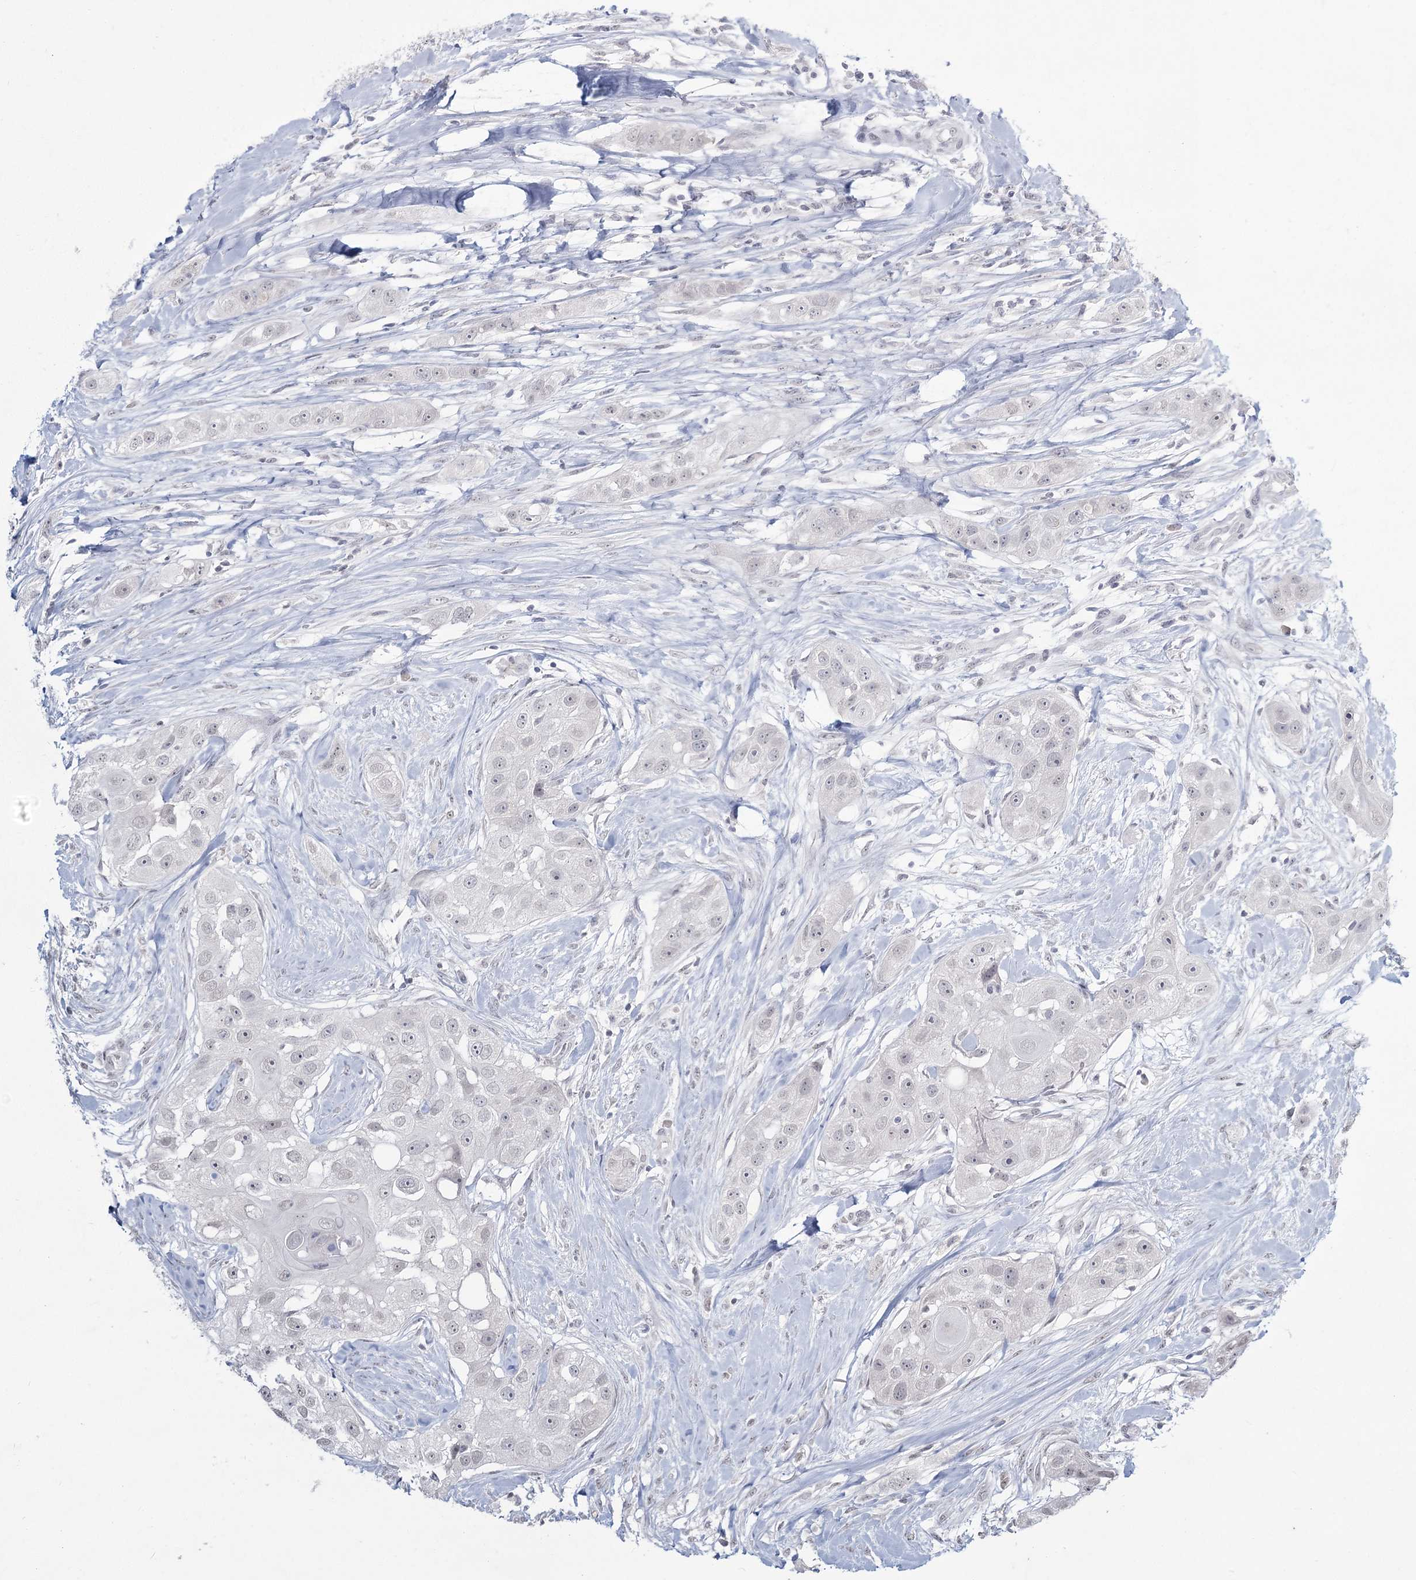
{"staining": {"intensity": "negative", "quantity": "none", "location": "none"}, "tissue": "head and neck cancer", "cell_type": "Tumor cells", "image_type": "cancer", "snomed": [{"axis": "morphology", "description": "Normal tissue, NOS"}, {"axis": "morphology", "description": "Squamous cell carcinoma, NOS"}, {"axis": "topography", "description": "Skeletal muscle"}, {"axis": "topography", "description": "Head-Neck"}], "caption": "IHC histopathology image of head and neck cancer stained for a protein (brown), which exhibits no staining in tumor cells. Brightfield microscopy of immunohistochemistry stained with DAB (brown) and hematoxylin (blue), captured at high magnification.", "gene": "LY6G5C", "patient": {"sex": "male", "age": 51}}